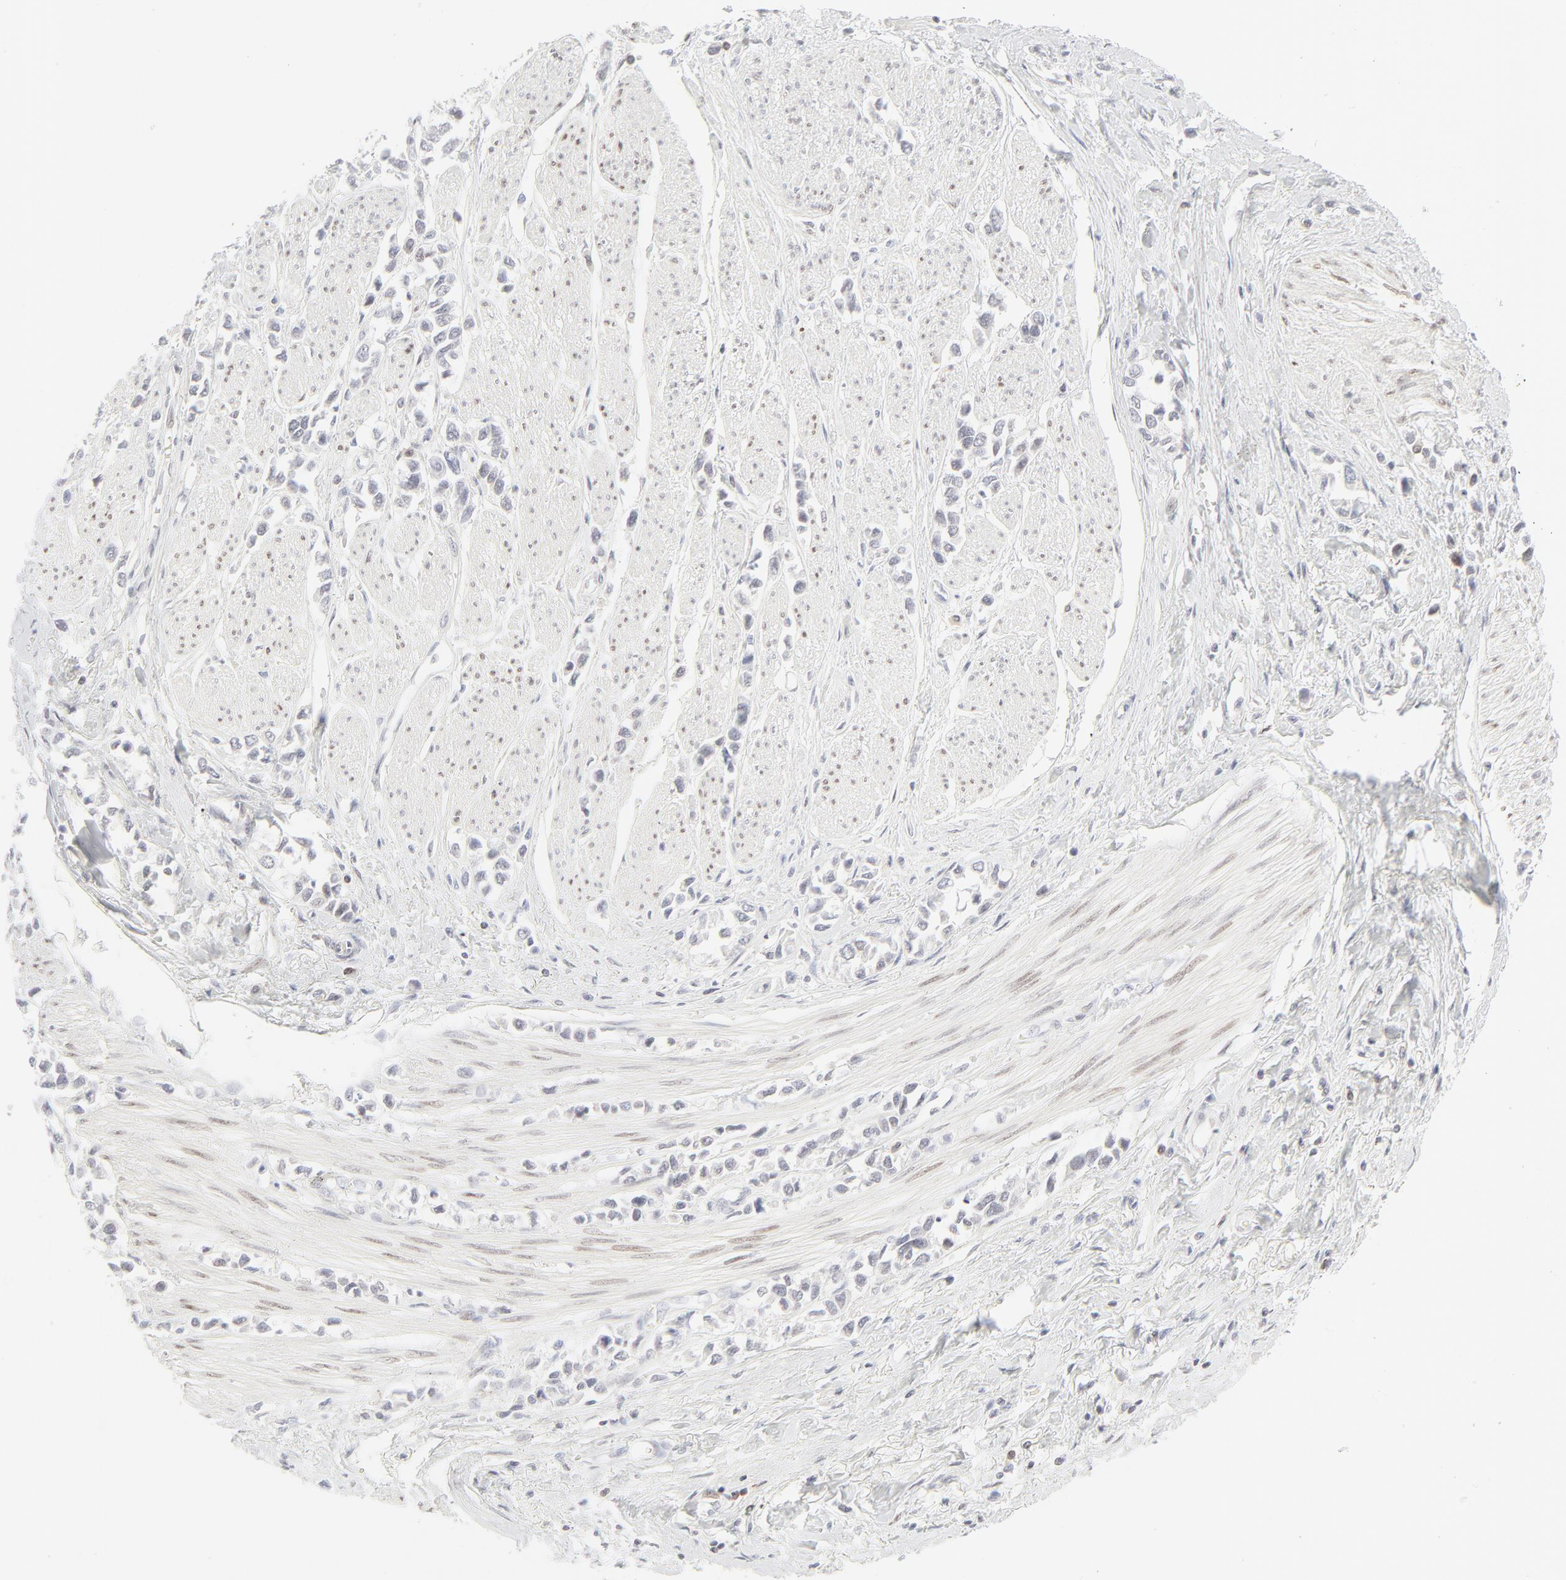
{"staining": {"intensity": "negative", "quantity": "none", "location": "none"}, "tissue": "stomach cancer", "cell_type": "Tumor cells", "image_type": "cancer", "snomed": [{"axis": "morphology", "description": "Adenocarcinoma, NOS"}, {"axis": "topography", "description": "Stomach, upper"}], "caption": "High magnification brightfield microscopy of stomach adenocarcinoma stained with DAB (3,3'-diaminobenzidine) (brown) and counterstained with hematoxylin (blue): tumor cells show no significant expression.", "gene": "PRKCB", "patient": {"sex": "male", "age": 76}}